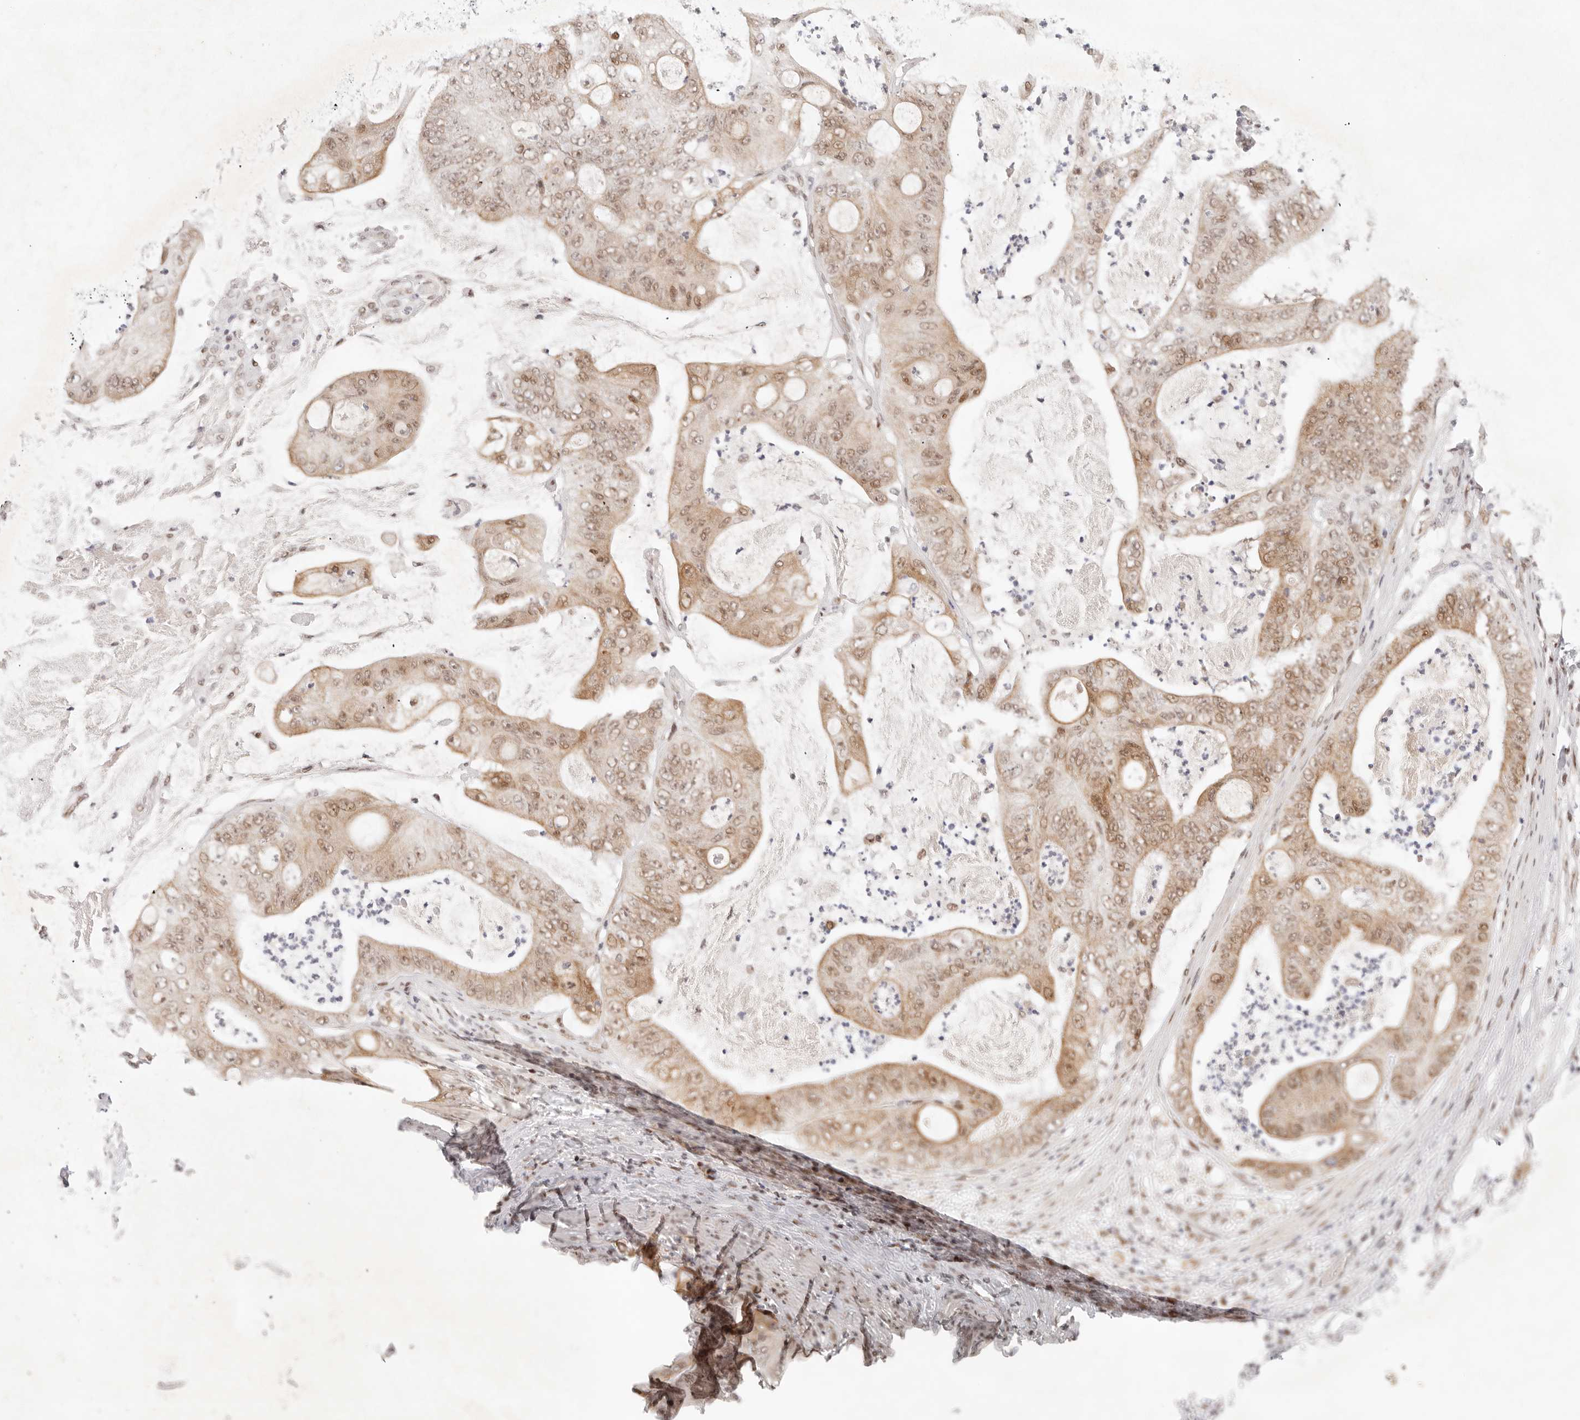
{"staining": {"intensity": "moderate", "quantity": ">75%", "location": "cytoplasmic/membranous,nuclear"}, "tissue": "stomach cancer", "cell_type": "Tumor cells", "image_type": "cancer", "snomed": [{"axis": "morphology", "description": "Adenocarcinoma, NOS"}, {"axis": "topography", "description": "Stomach"}], "caption": "The micrograph displays immunohistochemical staining of stomach cancer (adenocarcinoma). There is moderate cytoplasmic/membranous and nuclear positivity is appreciated in about >75% of tumor cells. The staining is performed using DAB (3,3'-diaminobenzidine) brown chromogen to label protein expression. The nuclei are counter-stained blue using hematoxylin.", "gene": "HOXC5", "patient": {"sex": "female", "age": 73}}